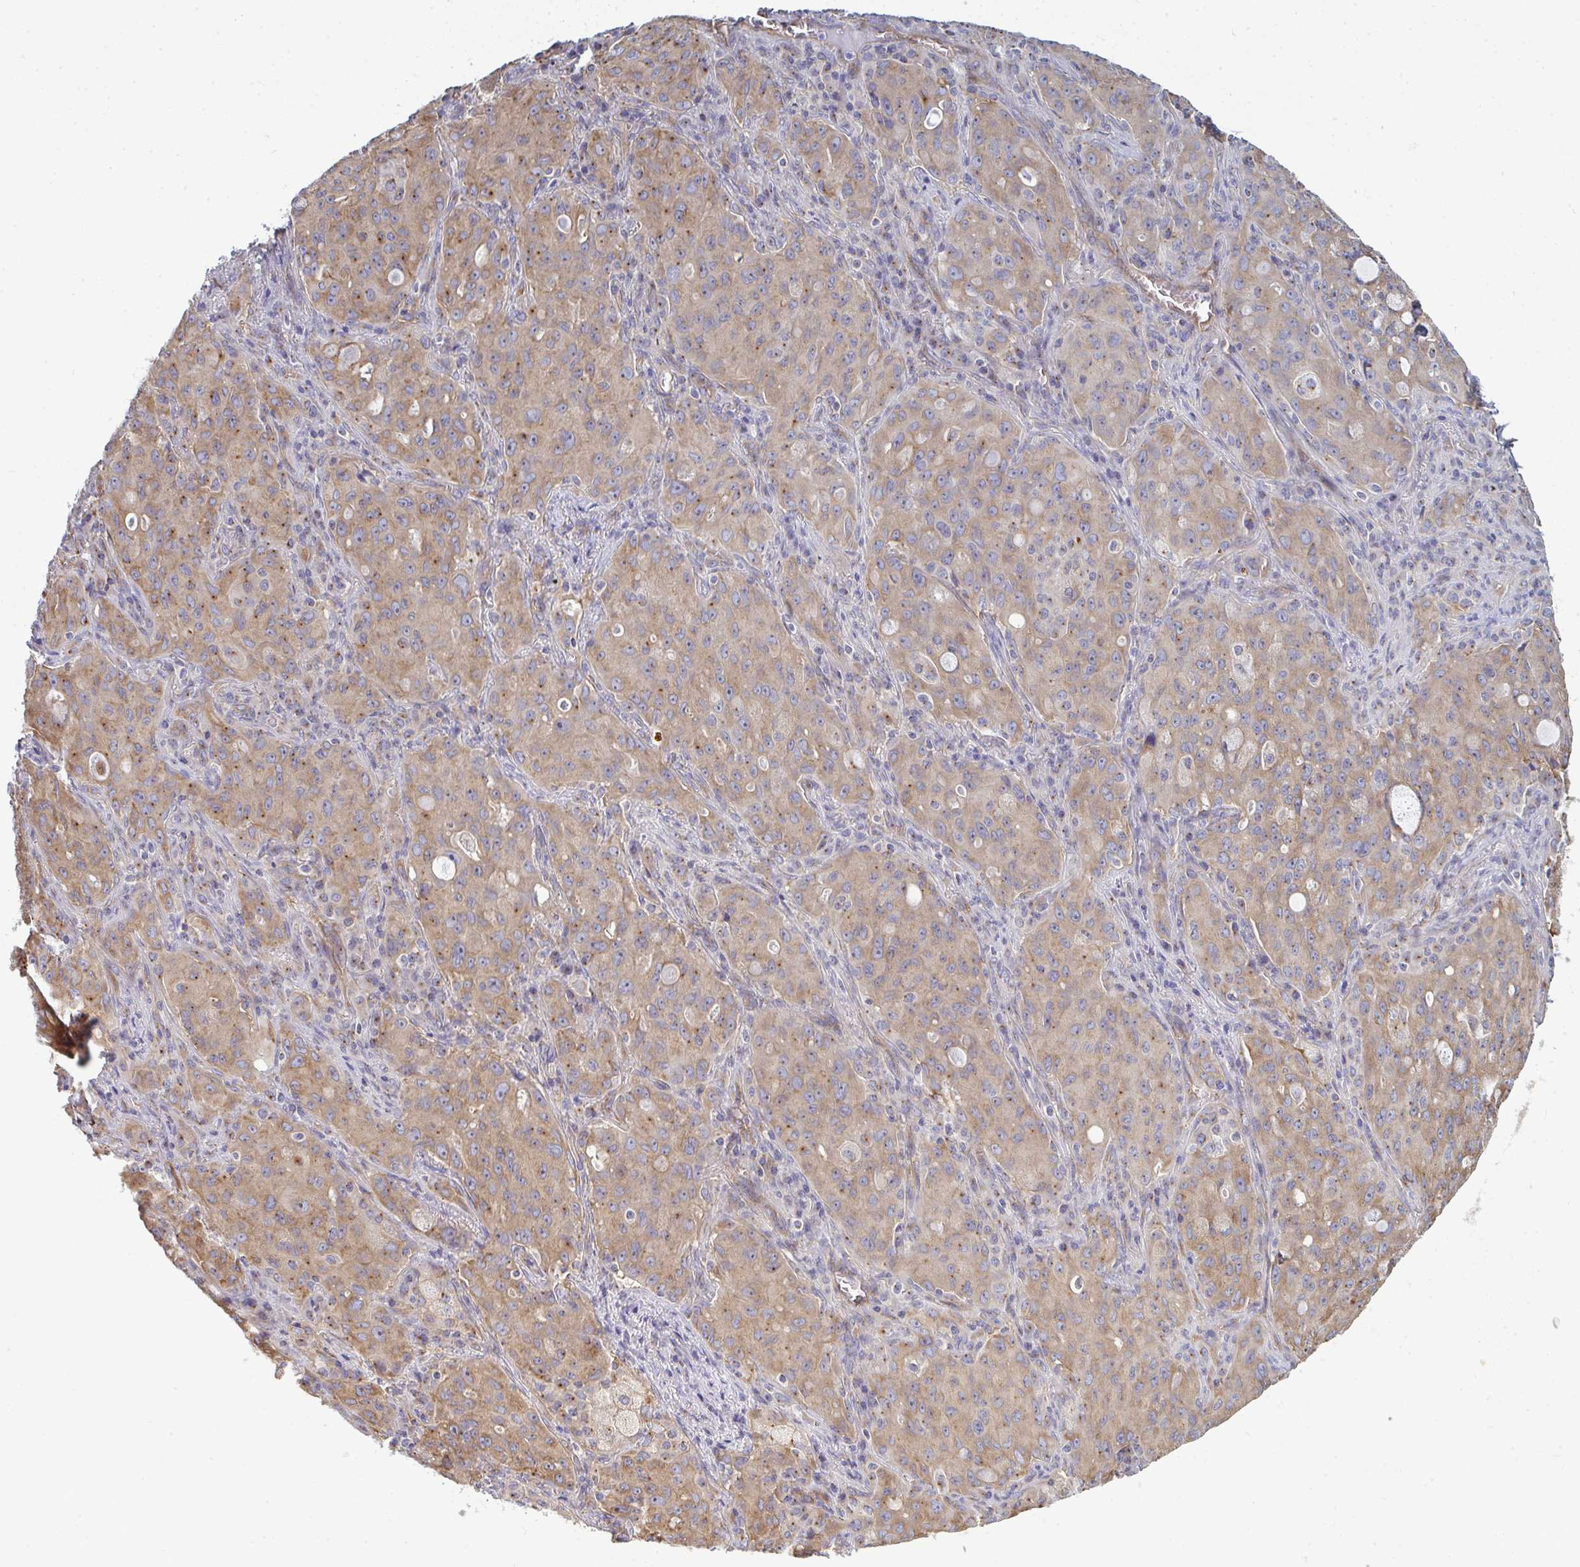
{"staining": {"intensity": "moderate", "quantity": ">75%", "location": "cytoplasmic/membranous"}, "tissue": "lung cancer", "cell_type": "Tumor cells", "image_type": "cancer", "snomed": [{"axis": "morphology", "description": "Adenocarcinoma, NOS"}, {"axis": "topography", "description": "Lung"}], "caption": "High-magnification brightfield microscopy of adenocarcinoma (lung) stained with DAB (brown) and counterstained with hematoxylin (blue). tumor cells exhibit moderate cytoplasmic/membranous expression is identified in approximately>75% of cells.", "gene": "DYNC1I2", "patient": {"sex": "female", "age": 44}}